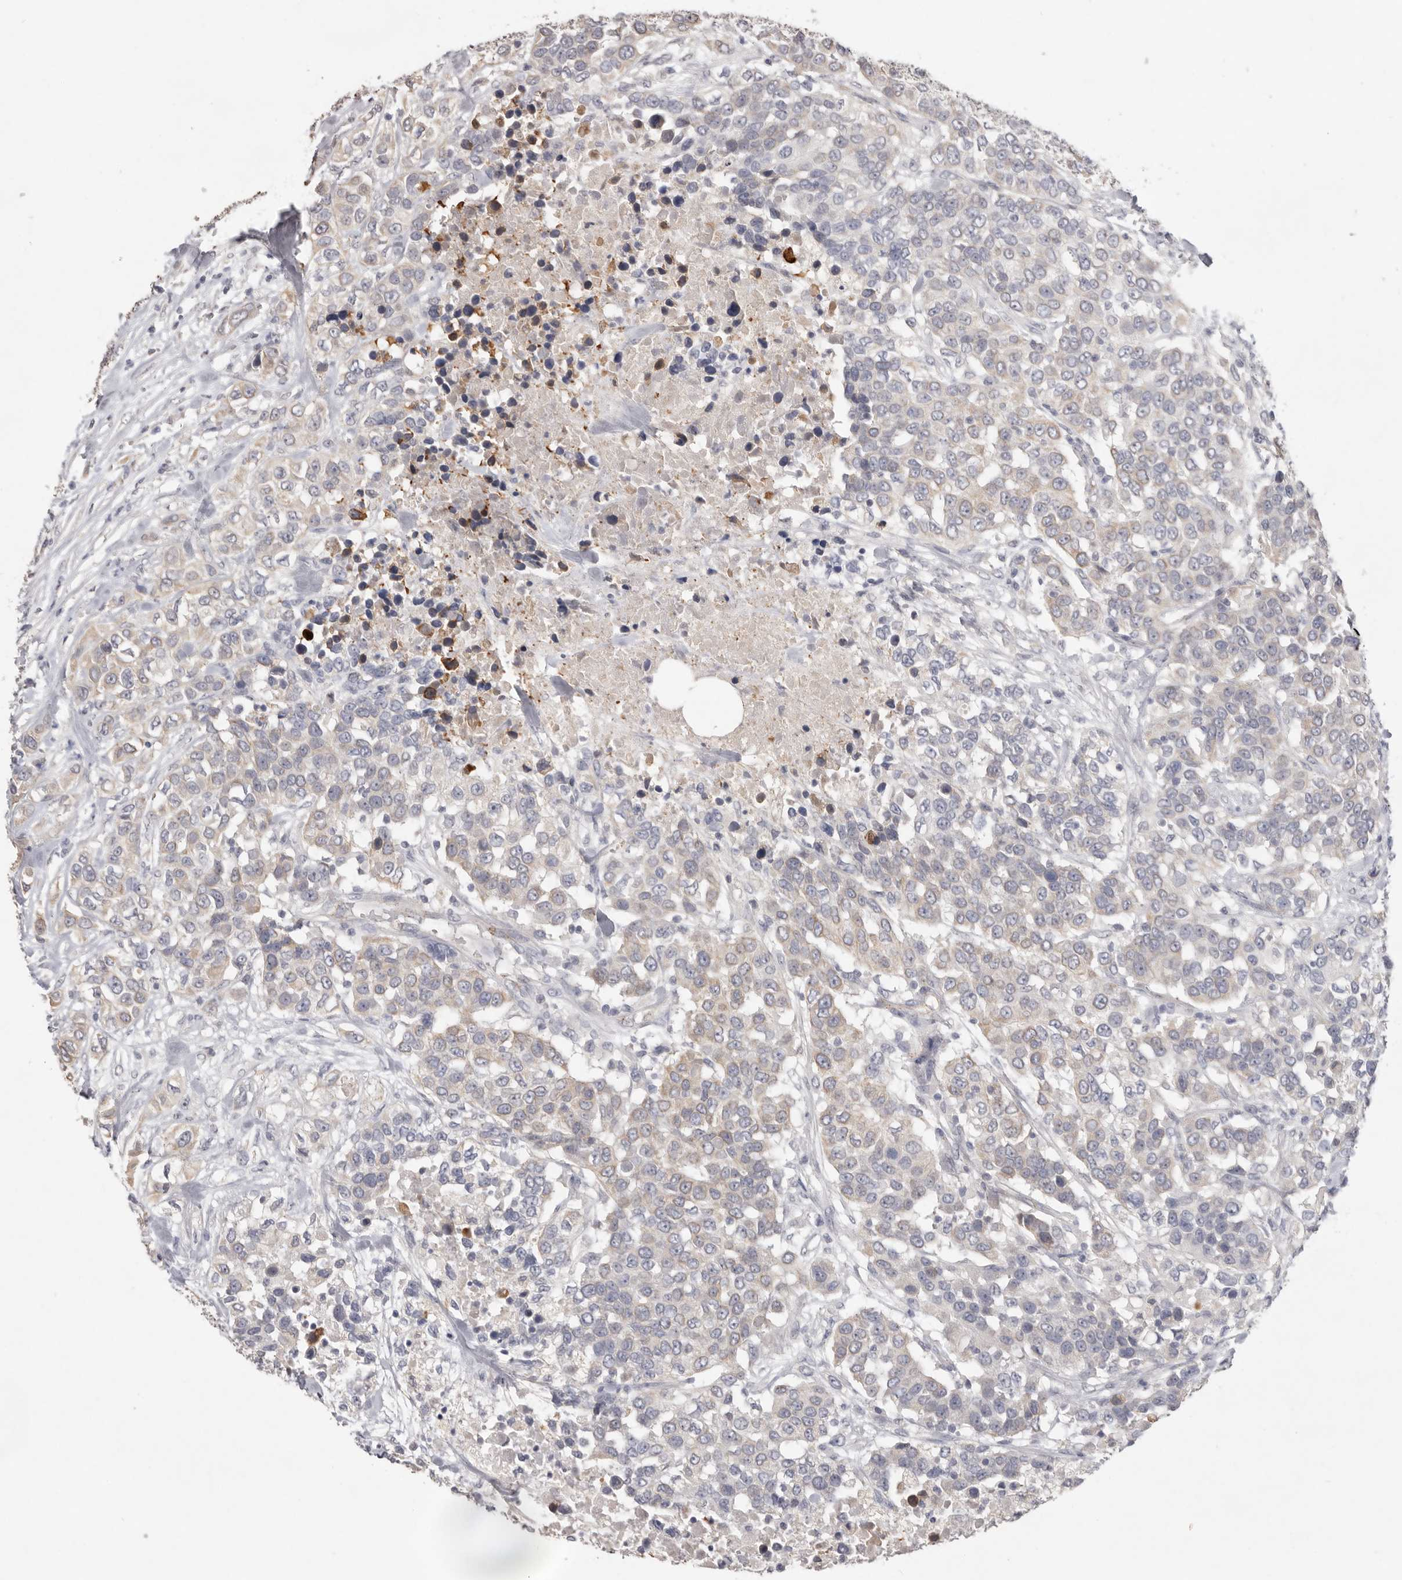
{"staining": {"intensity": "negative", "quantity": "none", "location": "none"}, "tissue": "urothelial cancer", "cell_type": "Tumor cells", "image_type": "cancer", "snomed": [{"axis": "morphology", "description": "Urothelial carcinoma, High grade"}, {"axis": "topography", "description": "Urinary bladder"}], "caption": "IHC photomicrograph of high-grade urothelial carcinoma stained for a protein (brown), which displays no staining in tumor cells.", "gene": "ZYG11B", "patient": {"sex": "female", "age": 80}}